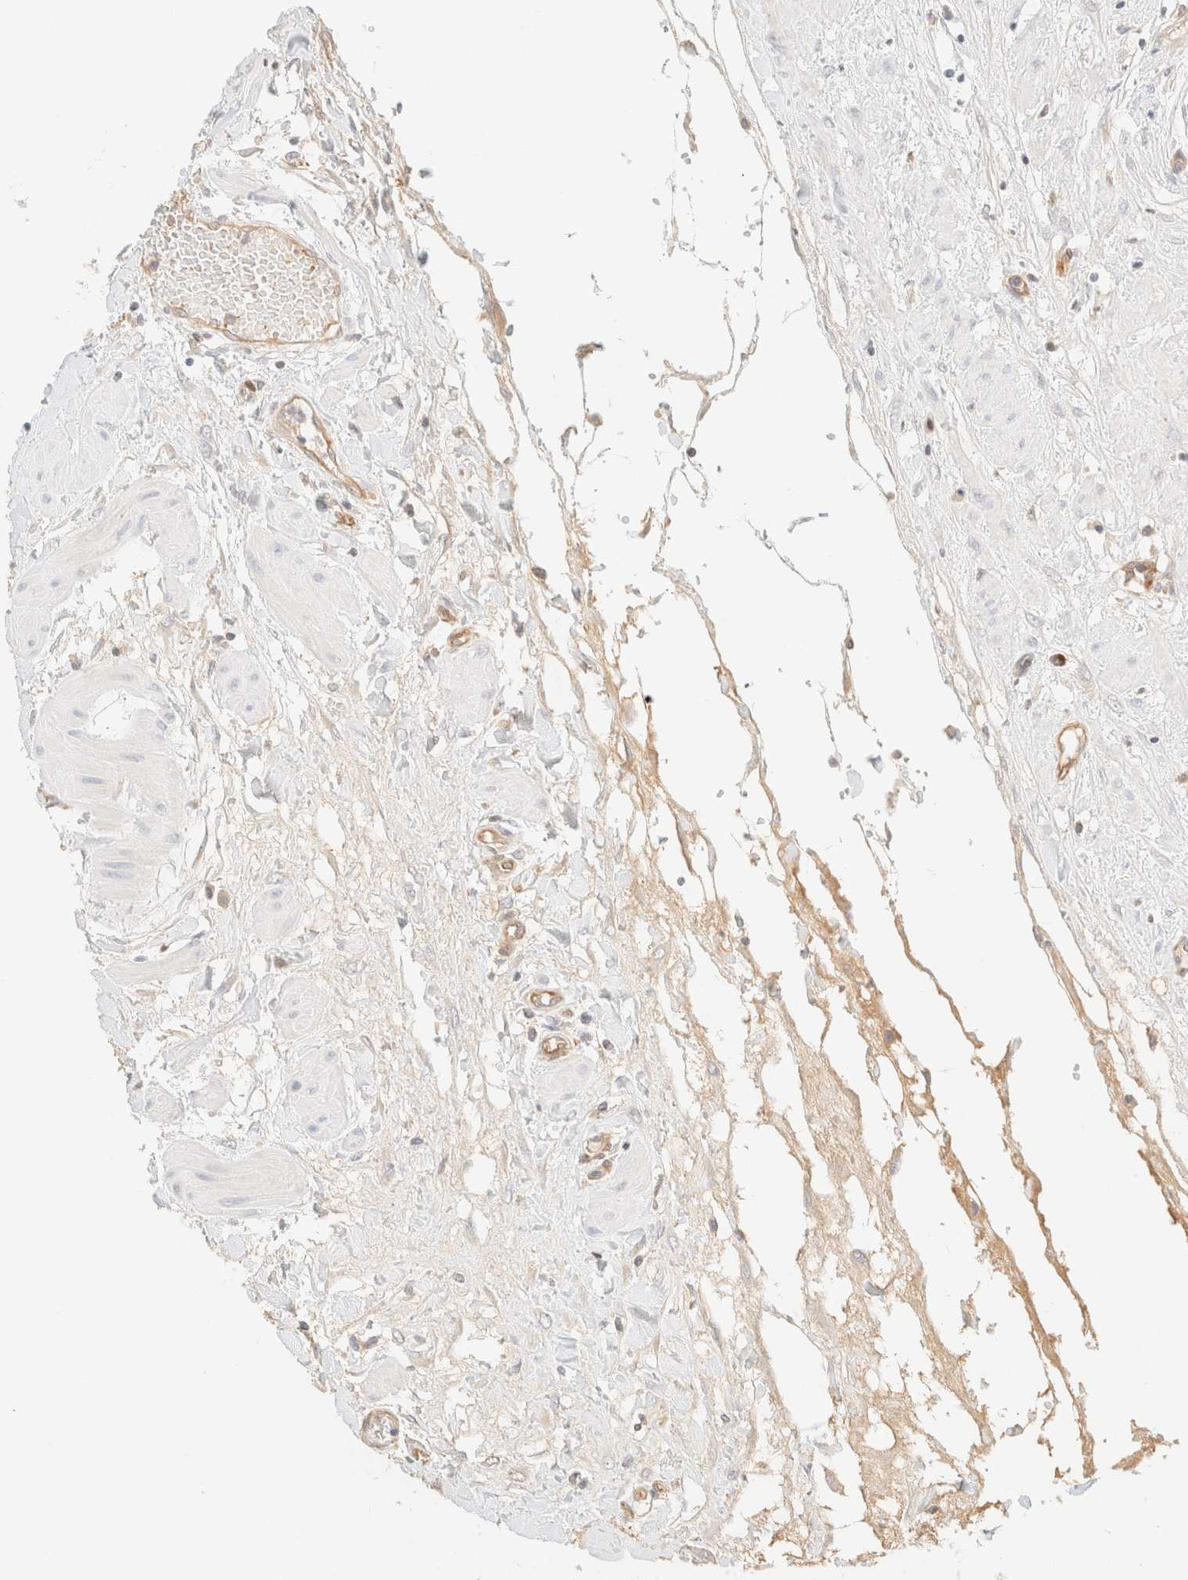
{"staining": {"intensity": "negative", "quantity": "none", "location": "none"}, "tissue": "fallopian tube", "cell_type": "Glandular cells", "image_type": "normal", "snomed": [{"axis": "morphology", "description": "Normal tissue, NOS"}, {"axis": "topography", "description": "Fallopian tube"}, {"axis": "topography", "description": "Placenta"}], "caption": "The photomicrograph exhibits no staining of glandular cells in normal fallopian tube. (DAB IHC visualized using brightfield microscopy, high magnification).", "gene": "FHOD1", "patient": {"sex": "female", "age": 32}}